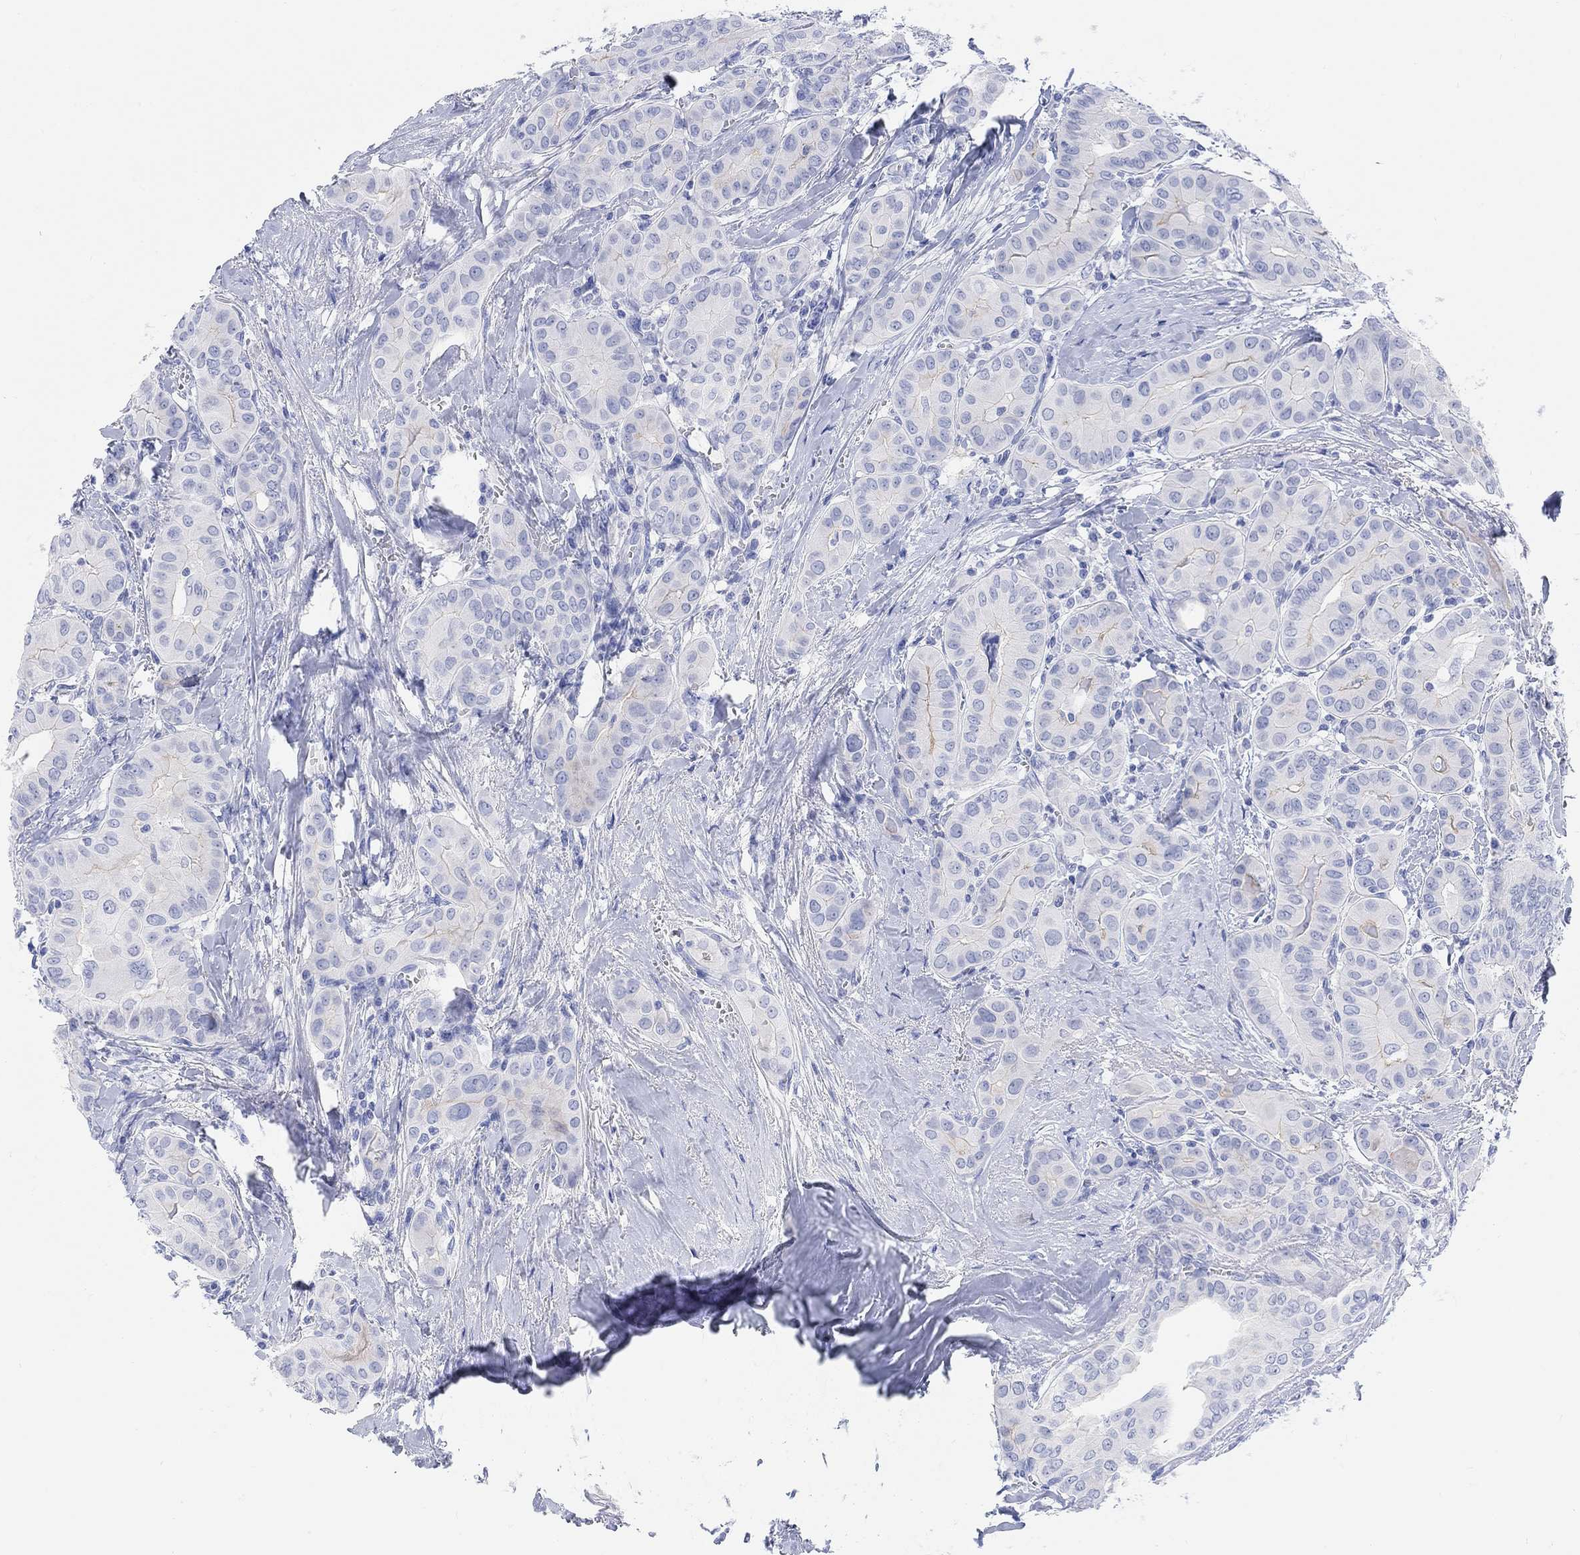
{"staining": {"intensity": "negative", "quantity": "none", "location": "none"}, "tissue": "thyroid cancer", "cell_type": "Tumor cells", "image_type": "cancer", "snomed": [{"axis": "morphology", "description": "Papillary adenocarcinoma, NOS"}, {"axis": "topography", "description": "Thyroid gland"}], "caption": "High magnification brightfield microscopy of thyroid papillary adenocarcinoma stained with DAB (3,3'-diaminobenzidine) (brown) and counterstained with hematoxylin (blue): tumor cells show no significant positivity.", "gene": "XIRP2", "patient": {"sex": "female", "age": 37}}